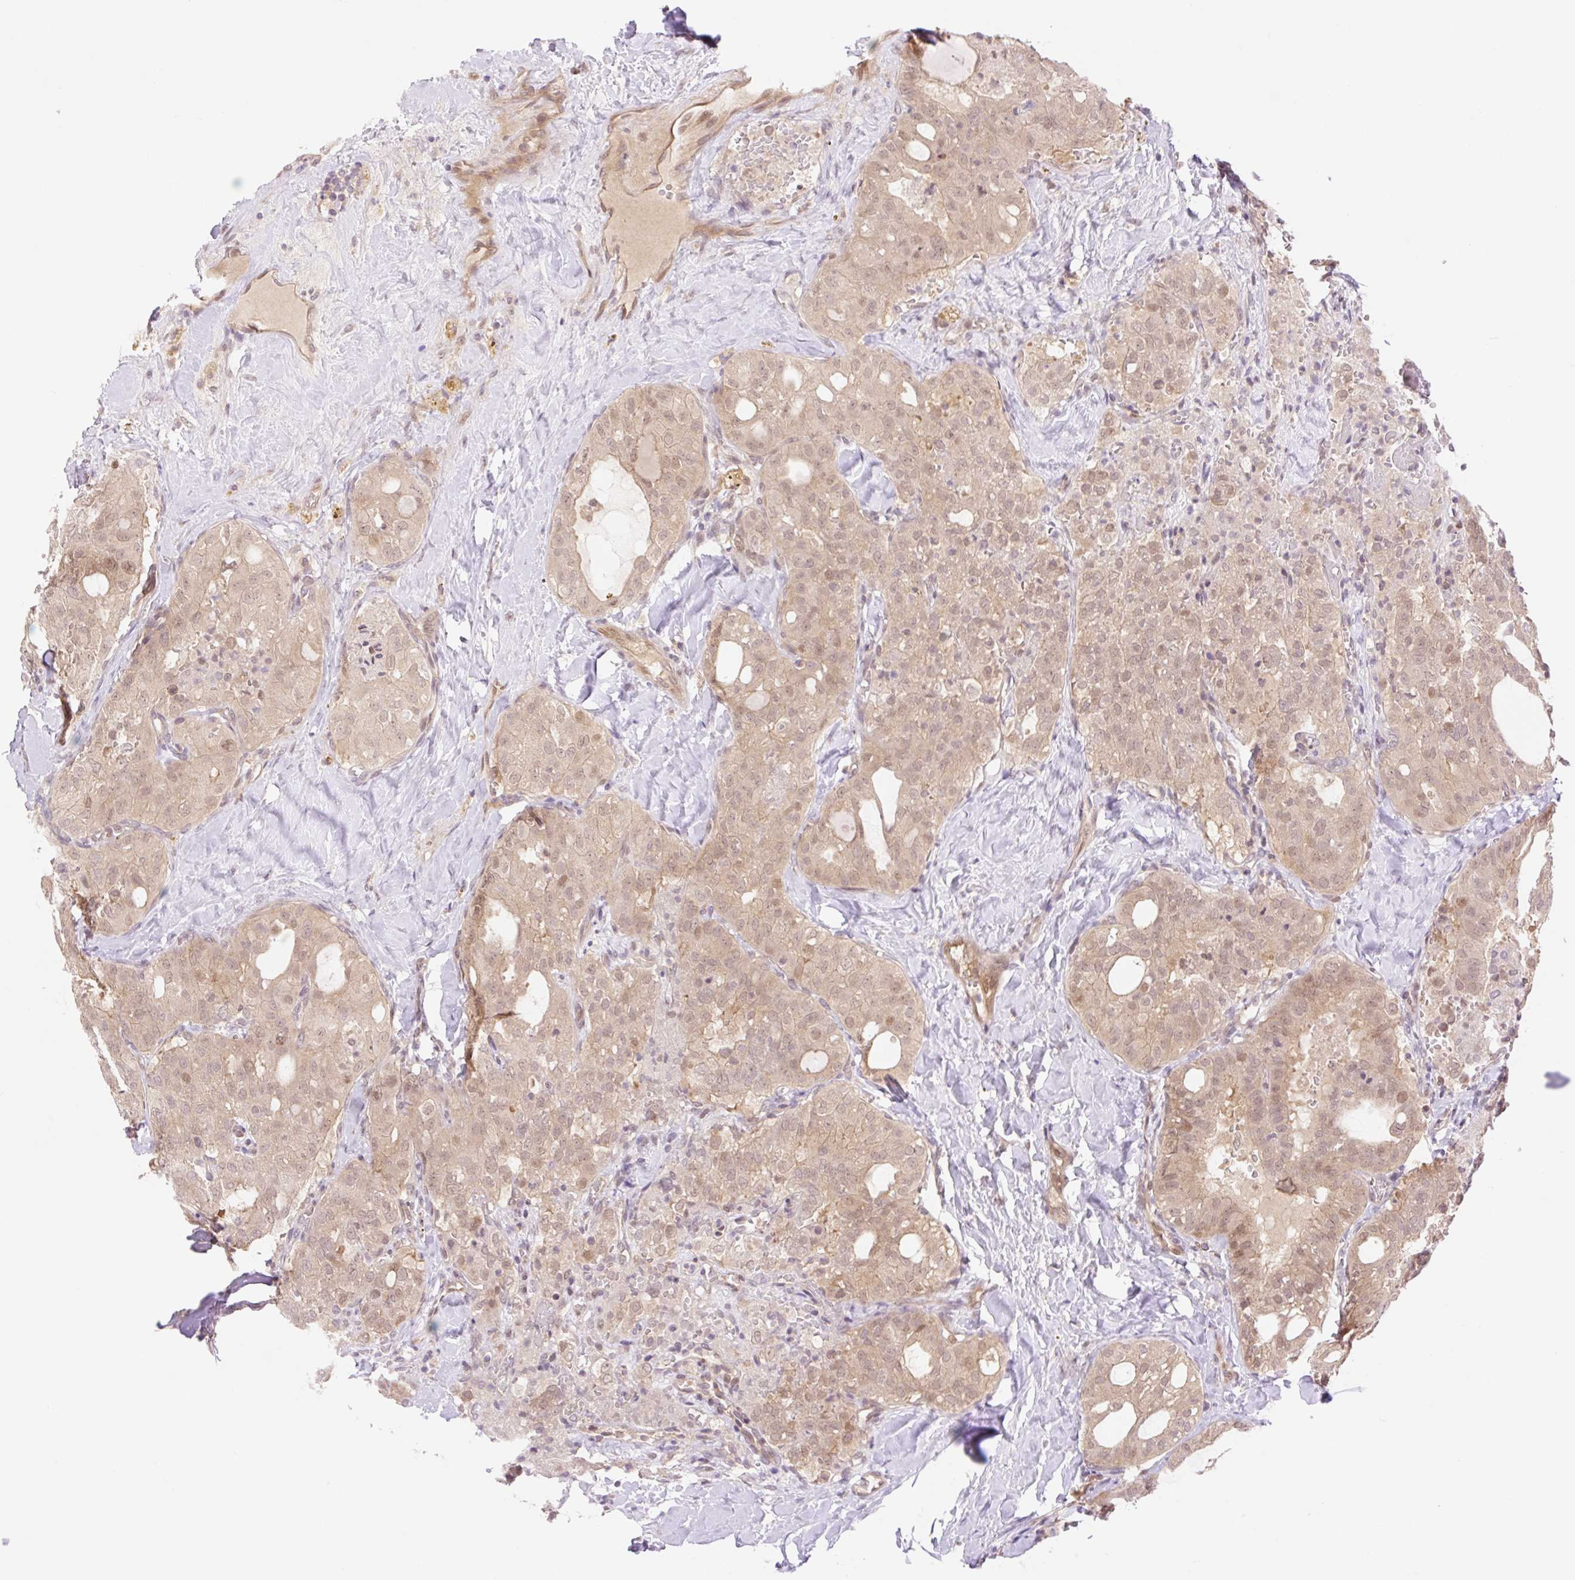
{"staining": {"intensity": "moderate", "quantity": ">75%", "location": "cytoplasmic/membranous,nuclear"}, "tissue": "thyroid cancer", "cell_type": "Tumor cells", "image_type": "cancer", "snomed": [{"axis": "morphology", "description": "Follicular adenoma carcinoma, NOS"}, {"axis": "topography", "description": "Thyroid gland"}], "caption": "Tumor cells show medium levels of moderate cytoplasmic/membranous and nuclear expression in about >75% of cells in follicular adenoma carcinoma (thyroid). The protein of interest is stained brown, and the nuclei are stained in blue (DAB IHC with brightfield microscopy, high magnification).", "gene": "VPS25", "patient": {"sex": "male", "age": 75}}